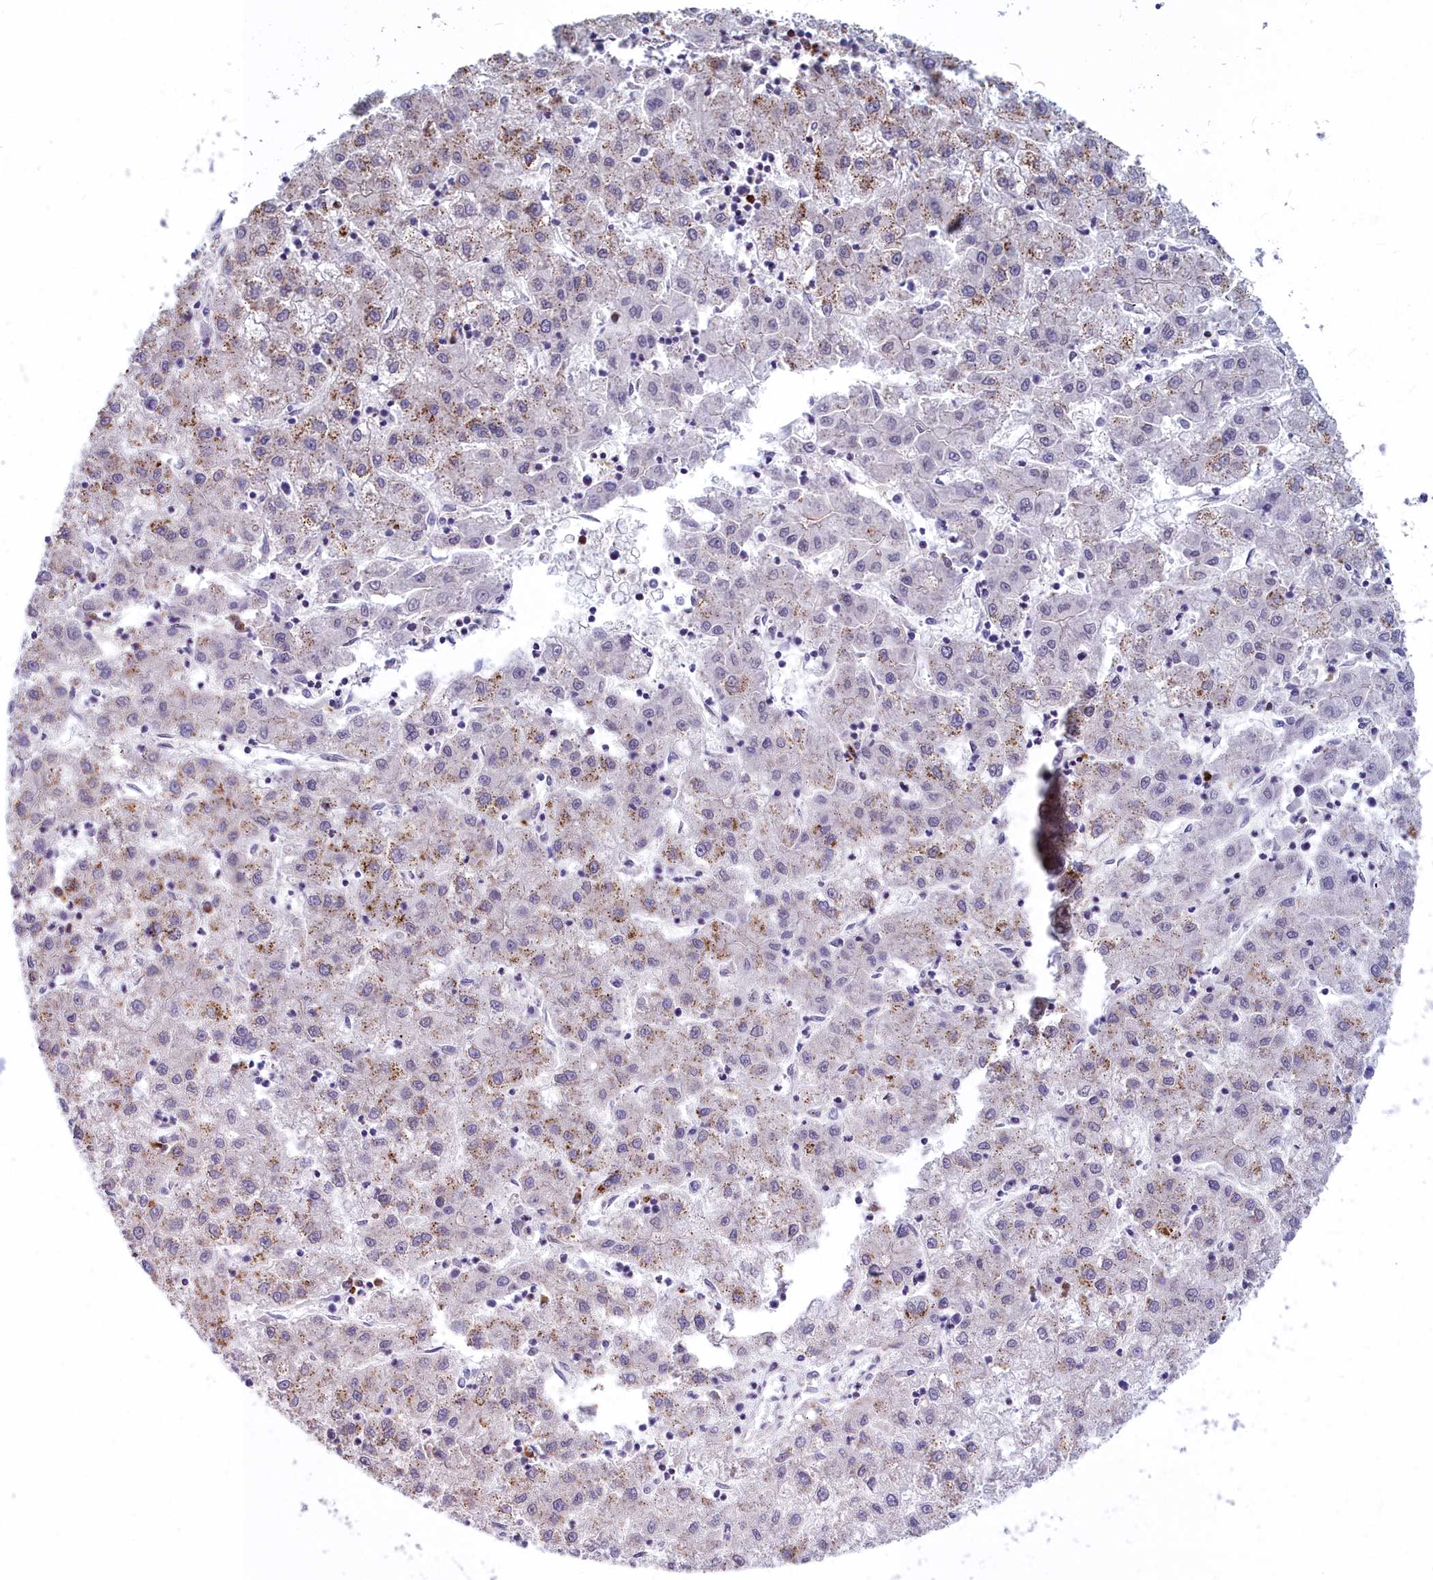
{"staining": {"intensity": "moderate", "quantity": "25%-75%", "location": "cytoplasmic/membranous"}, "tissue": "liver cancer", "cell_type": "Tumor cells", "image_type": "cancer", "snomed": [{"axis": "morphology", "description": "Carcinoma, Hepatocellular, NOS"}, {"axis": "topography", "description": "Liver"}], "caption": "DAB (3,3'-diaminobenzidine) immunohistochemical staining of liver cancer (hepatocellular carcinoma) exhibits moderate cytoplasmic/membranous protein expression in about 25%-75% of tumor cells. Using DAB (brown) and hematoxylin (blue) stains, captured at high magnification using brightfield microscopy.", "gene": "HLA-DOA", "patient": {"sex": "male", "age": 72}}